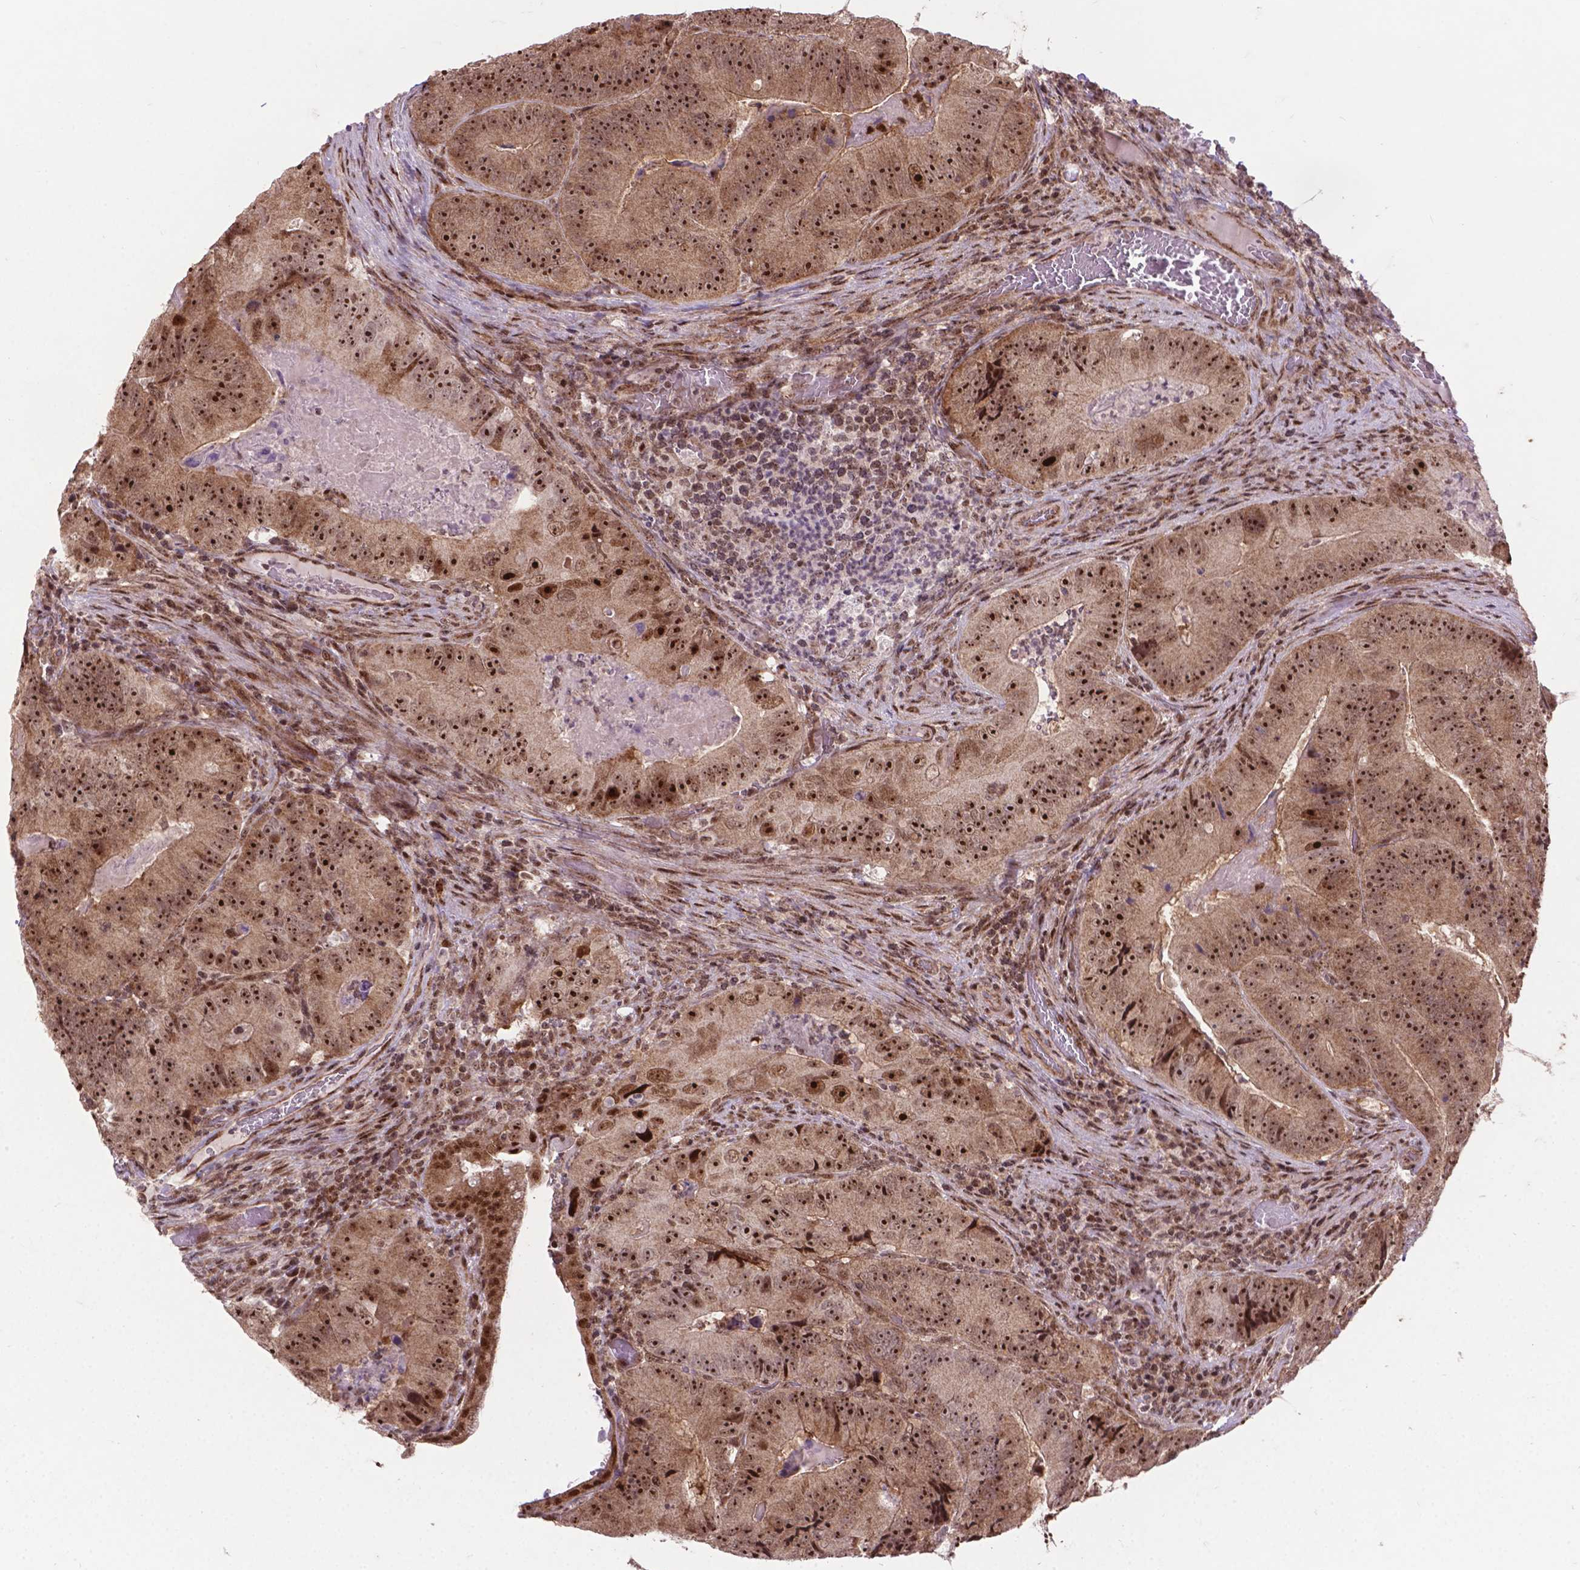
{"staining": {"intensity": "moderate", "quantity": ">75%", "location": "cytoplasmic/membranous,nuclear"}, "tissue": "colorectal cancer", "cell_type": "Tumor cells", "image_type": "cancer", "snomed": [{"axis": "morphology", "description": "Adenocarcinoma, NOS"}, {"axis": "topography", "description": "Colon"}], "caption": "Moderate cytoplasmic/membranous and nuclear positivity for a protein is appreciated in about >75% of tumor cells of adenocarcinoma (colorectal) using immunohistochemistry (IHC).", "gene": "CSNK2A1", "patient": {"sex": "female", "age": 86}}